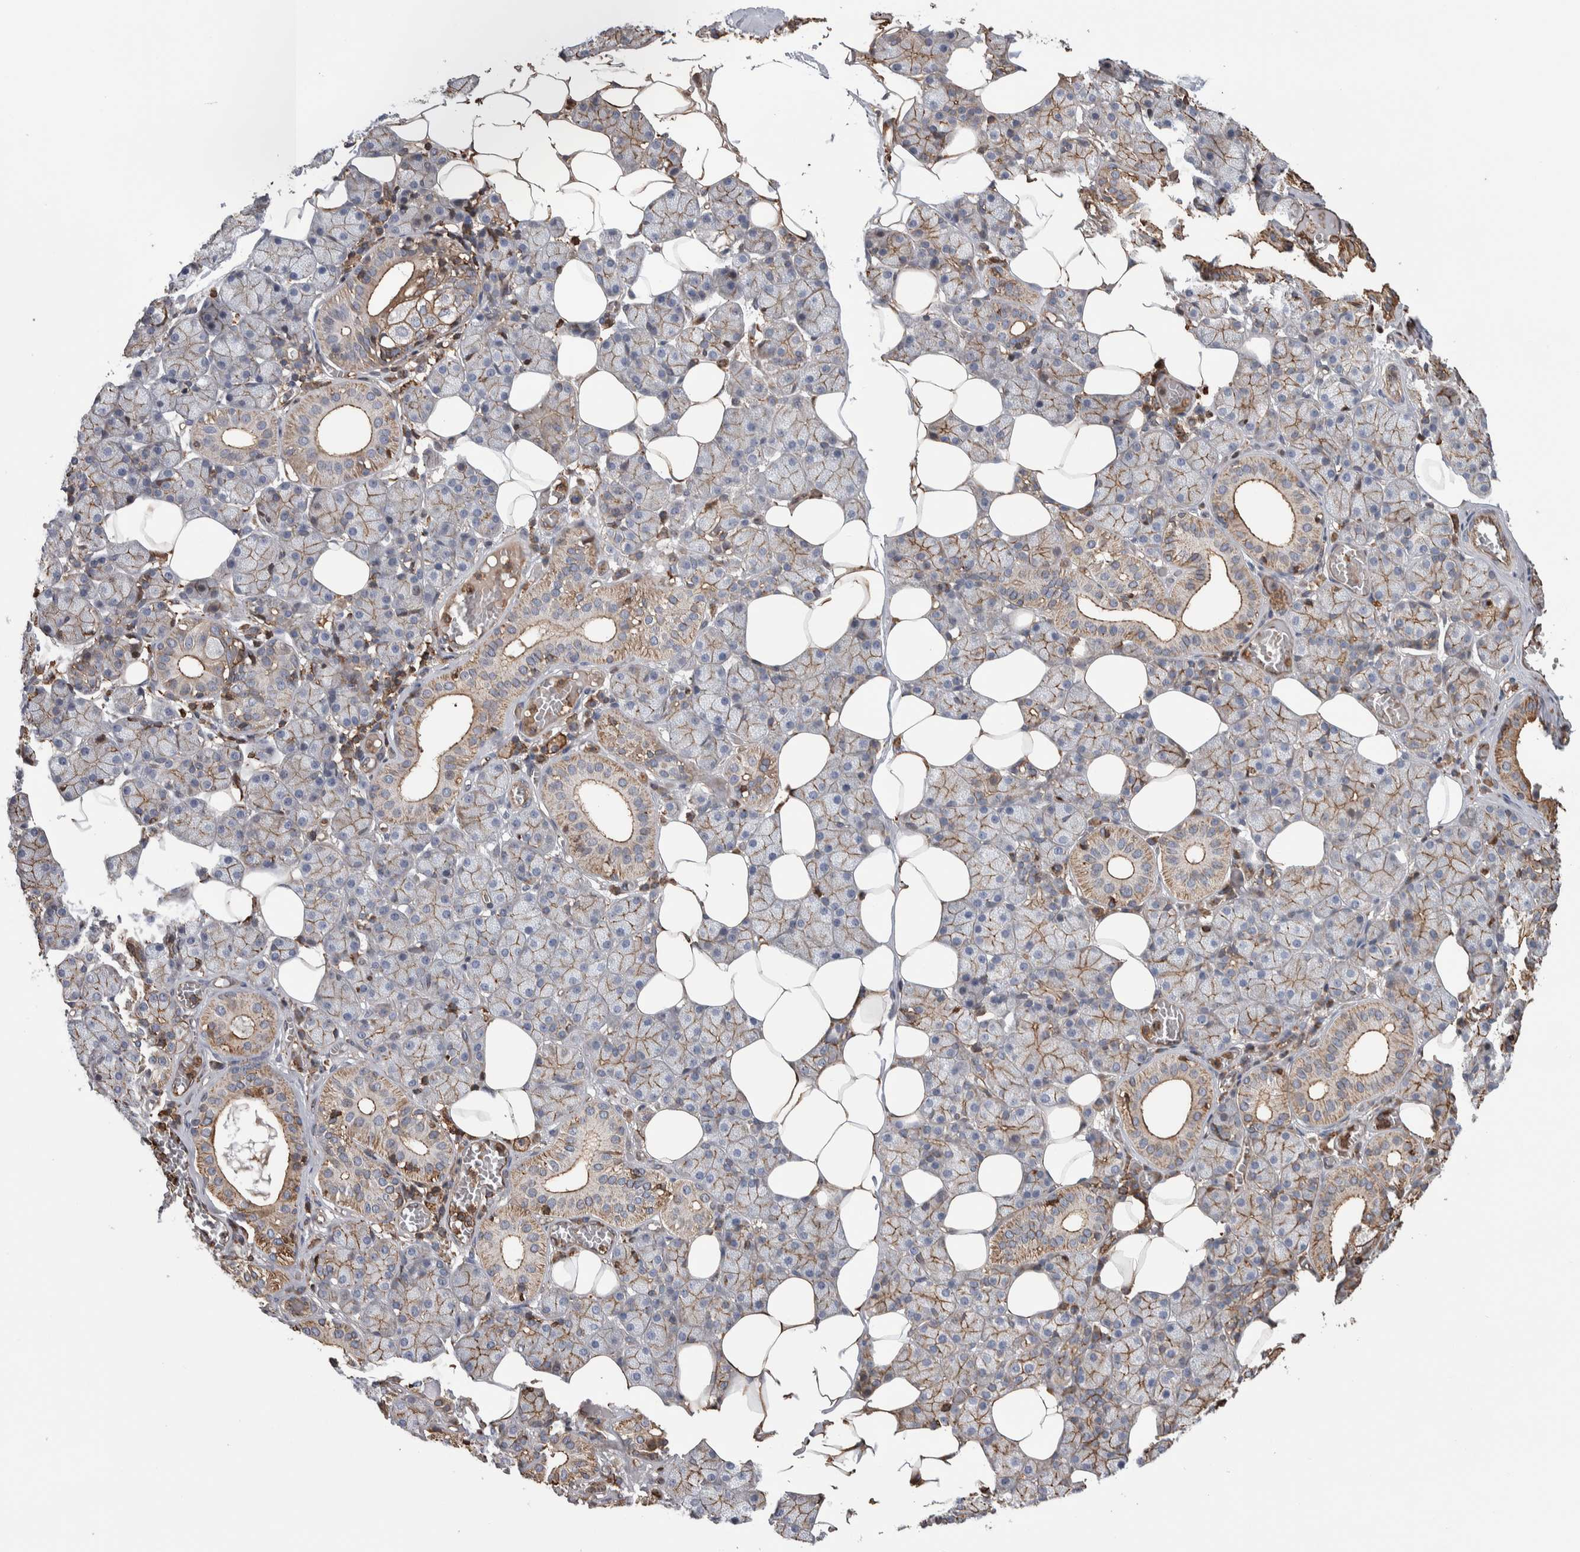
{"staining": {"intensity": "weak", "quantity": ">75%", "location": "cytoplasmic/membranous"}, "tissue": "salivary gland", "cell_type": "Glandular cells", "image_type": "normal", "snomed": [{"axis": "morphology", "description": "Normal tissue, NOS"}, {"axis": "topography", "description": "Salivary gland"}], "caption": "DAB (3,3'-diaminobenzidine) immunohistochemical staining of benign salivary gland exhibits weak cytoplasmic/membranous protein expression in approximately >75% of glandular cells. The staining was performed using DAB (3,3'-diaminobenzidine), with brown indicating positive protein expression. Nuclei are stained blue with hematoxylin.", "gene": "ENPP2", "patient": {"sex": "female", "age": 33}}